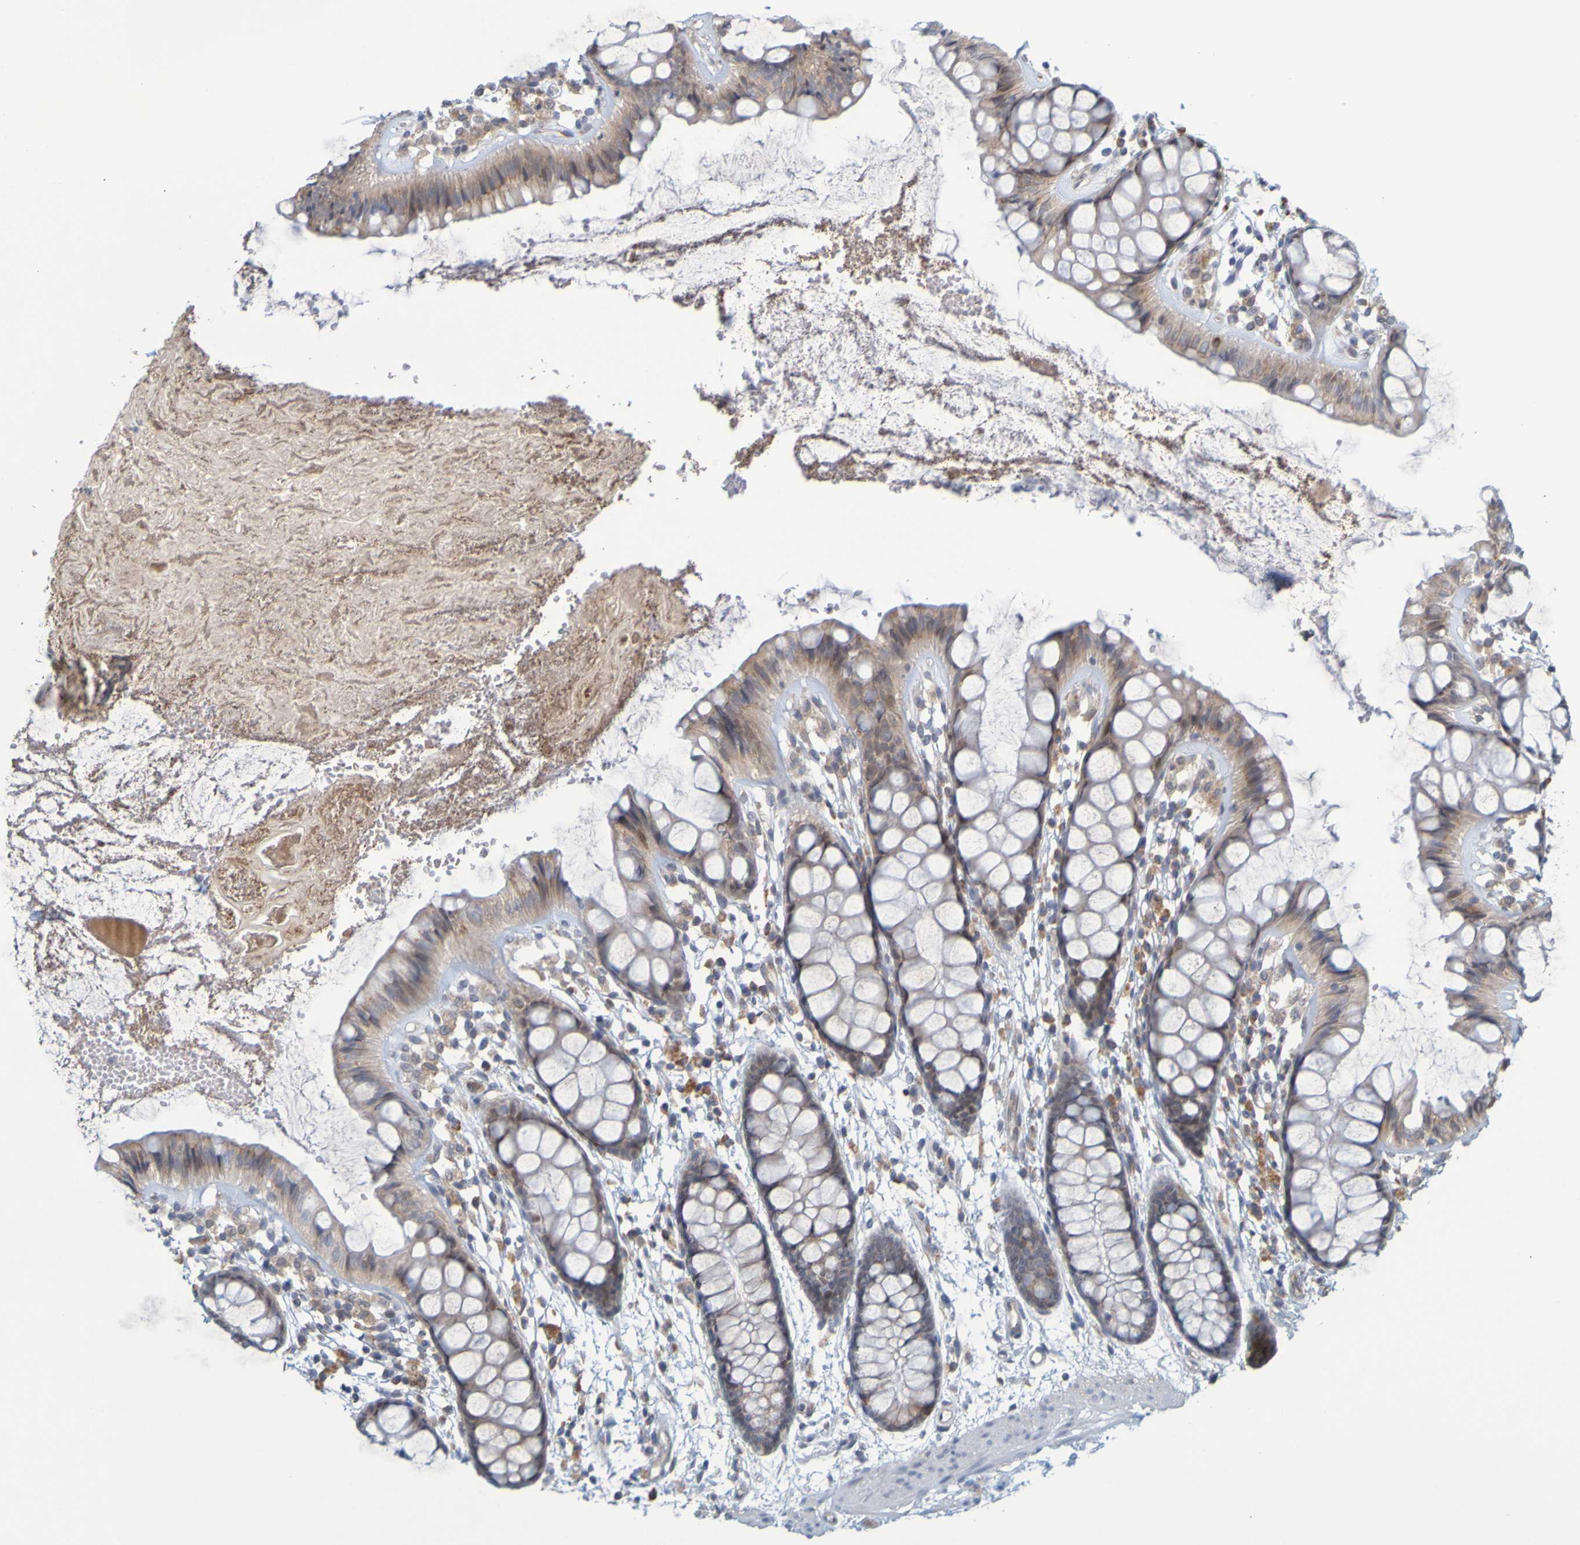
{"staining": {"intensity": "moderate", "quantity": ">75%", "location": "cytoplasmic/membranous"}, "tissue": "rectum", "cell_type": "Glandular cells", "image_type": "normal", "snomed": [{"axis": "morphology", "description": "Normal tissue, NOS"}, {"axis": "topography", "description": "Rectum"}], "caption": "IHC of benign rectum shows medium levels of moderate cytoplasmic/membranous staining in about >75% of glandular cells. (DAB = brown stain, brightfield microscopy at high magnification).", "gene": "MOGS", "patient": {"sex": "female", "age": 66}}